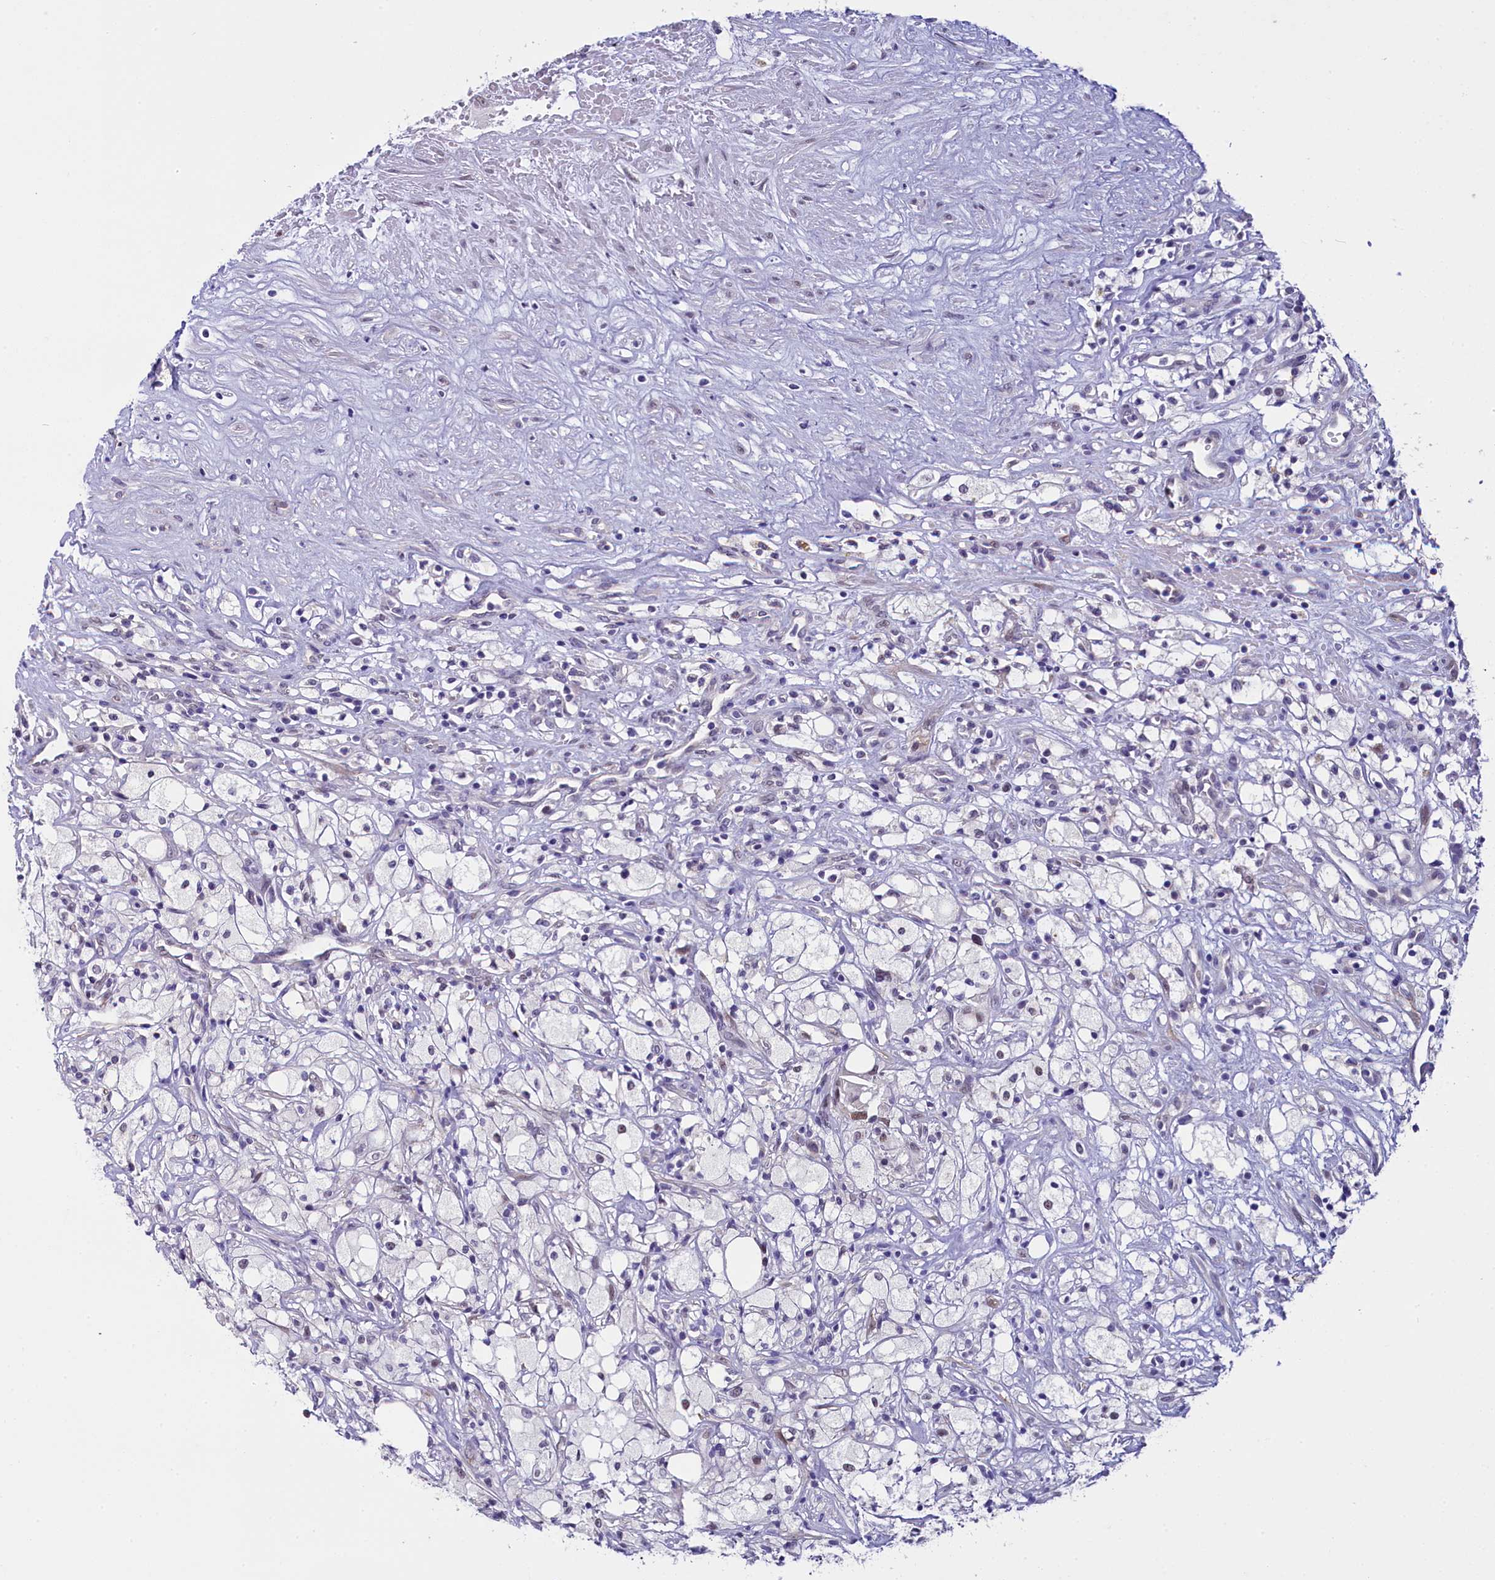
{"staining": {"intensity": "negative", "quantity": "none", "location": "none"}, "tissue": "renal cancer", "cell_type": "Tumor cells", "image_type": "cancer", "snomed": [{"axis": "morphology", "description": "Adenocarcinoma, NOS"}, {"axis": "topography", "description": "Kidney"}], "caption": "Immunohistochemical staining of human renal cancer exhibits no significant staining in tumor cells.", "gene": "OSGEP", "patient": {"sex": "male", "age": 59}}